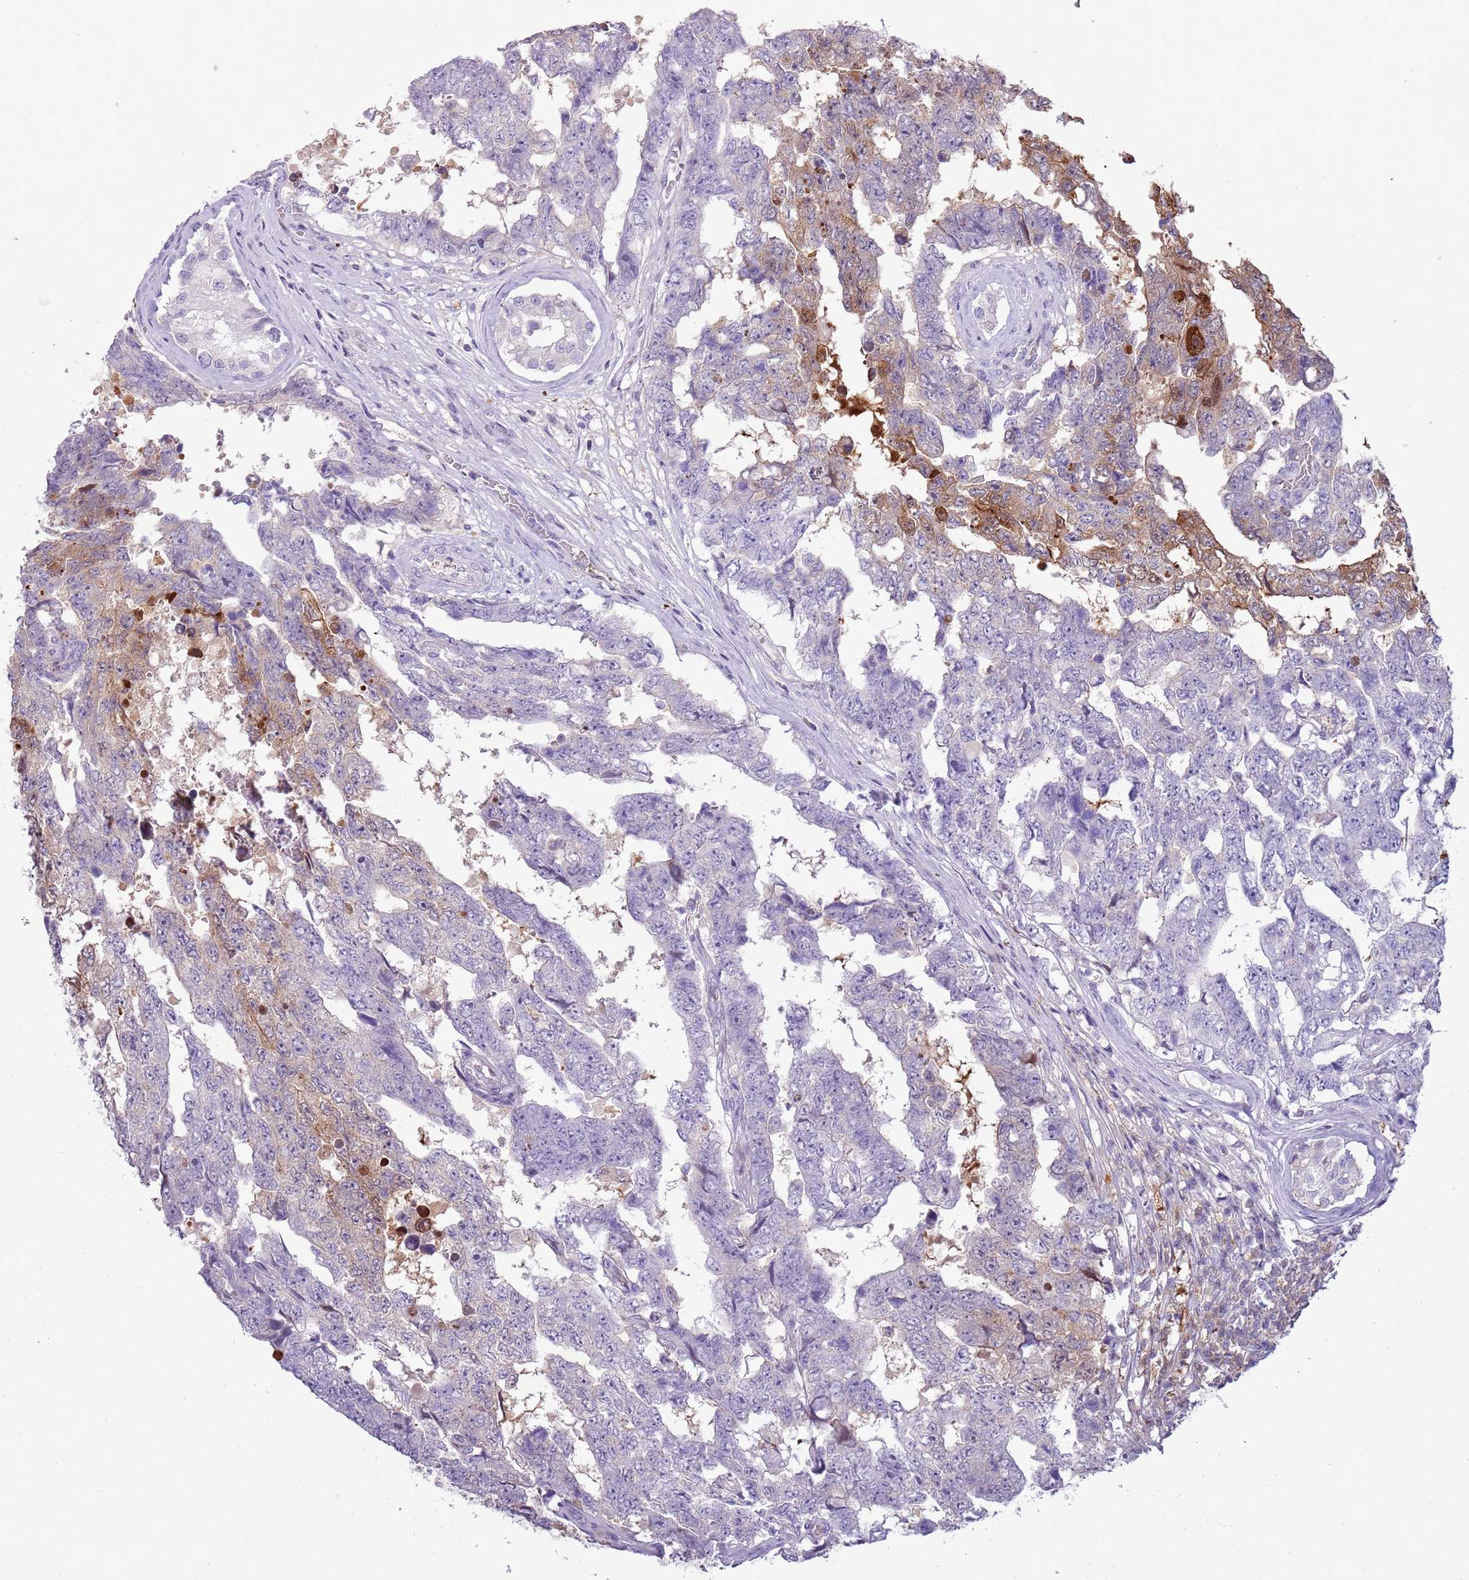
{"staining": {"intensity": "weak", "quantity": "<25%", "location": "cytoplasmic/membranous"}, "tissue": "testis cancer", "cell_type": "Tumor cells", "image_type": "cancer", "snomed": [{"axis": "morphology", "description": "Normal tissue, NOS"}, {"axis": "morphology", "description": "Carcinoma, Embryonal, NOS"}, {"axis": "topography", "description": "Testis"}, {"axis": "topography", "description": "Epididymis"}], "caption": "IHC micrograph of human embryonal carcinoma (testis) stained for a protein (brown), which reveals no positivity in tumor cells.", "gene": "NBPF6", "patient": {"sex": "male", "age": 25}}